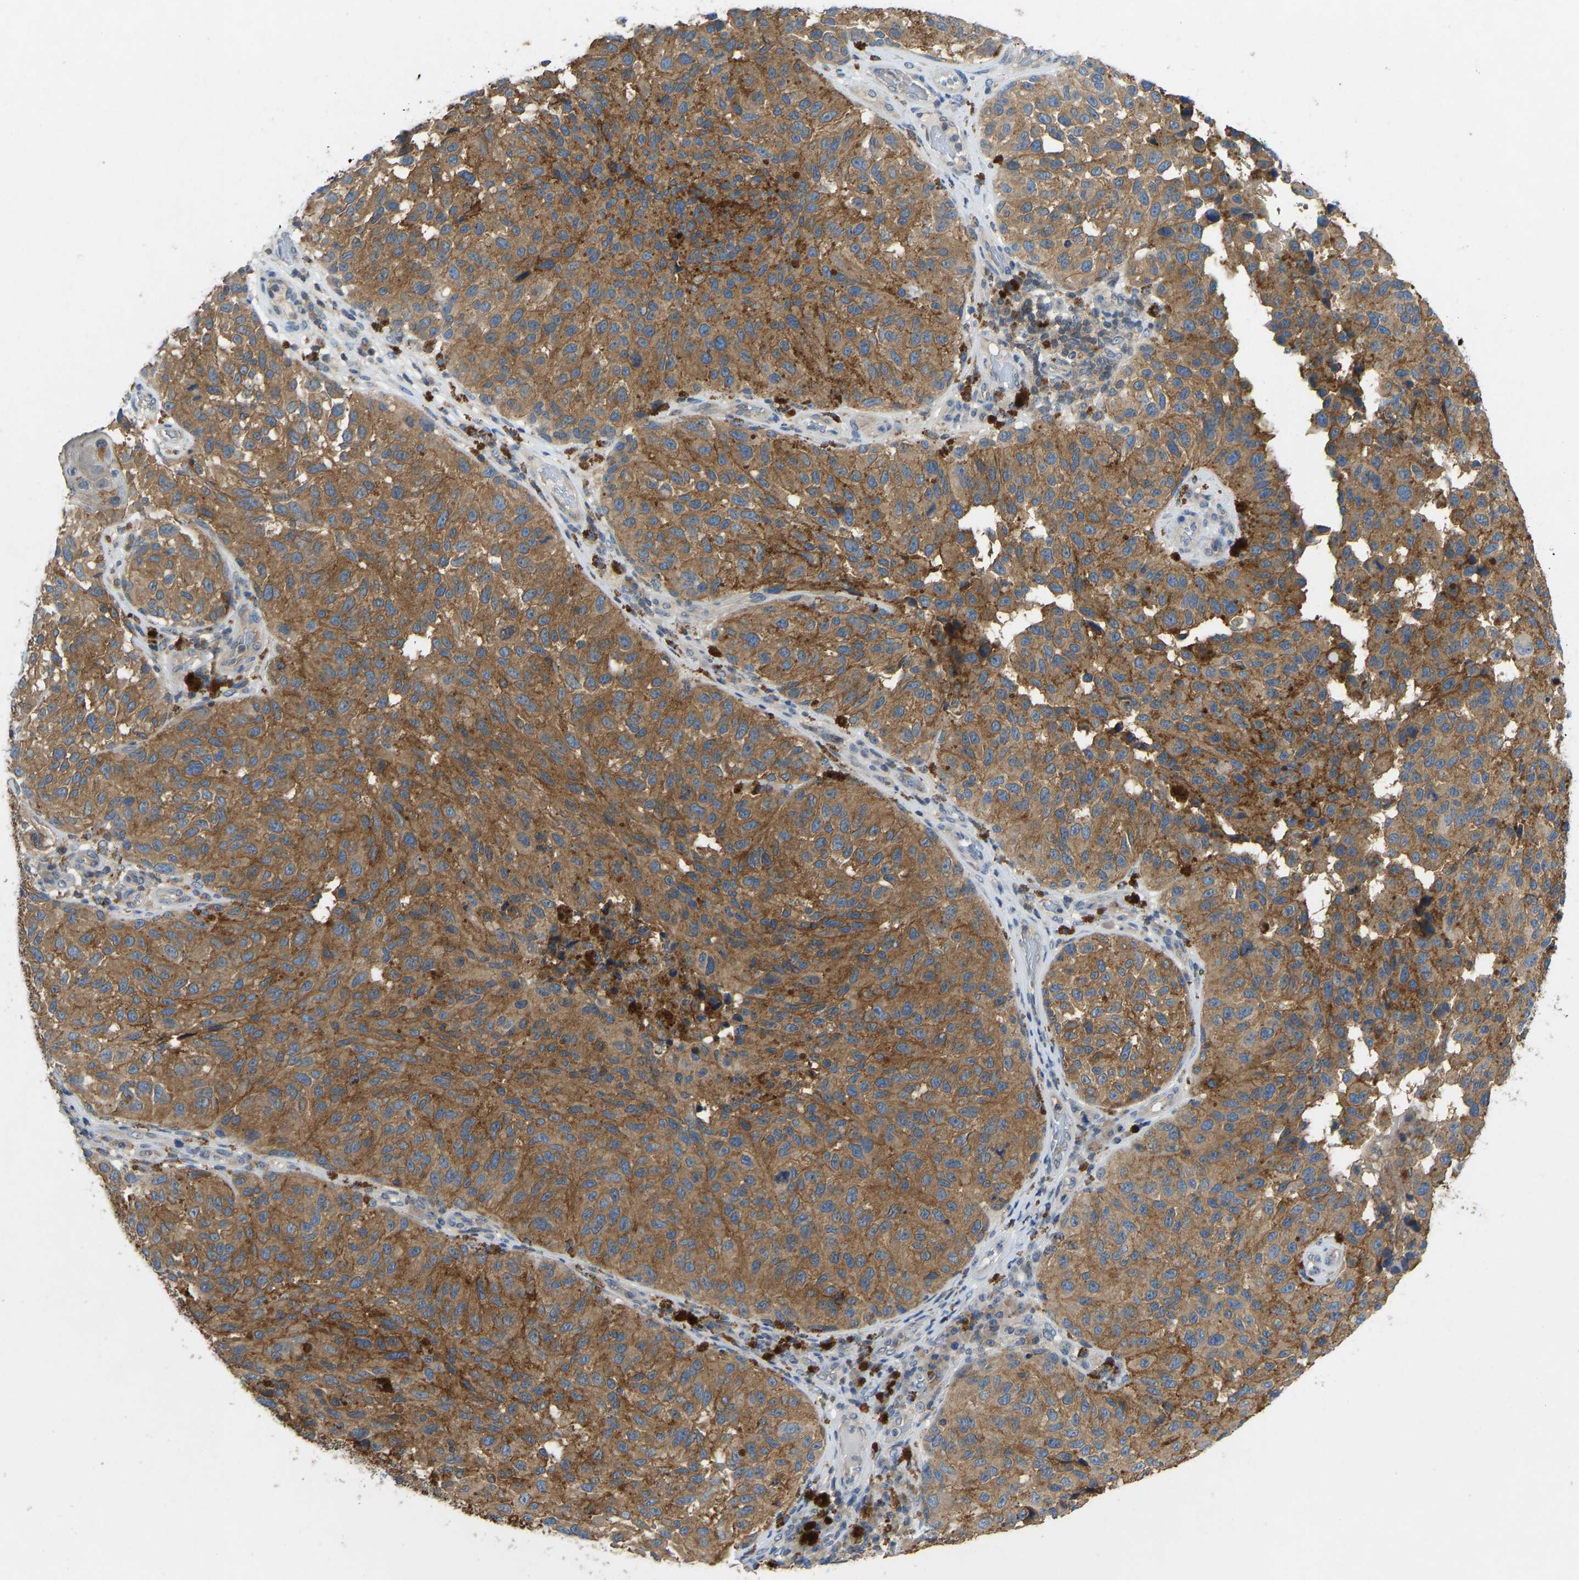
{"staining": {"intensity": "moderate", "quantity": ">75%", "location": "cytoplasmic/membranous"}, "tissue": "melanoma", "cell_type": "Tumor cells", "image_type": "cancer", "snomed": [{"axis": "morphology", "description": "Malignant melanoma, NOS"}, {"axis": "topography", "description": "Skin"}], "caption": "IHC (DAB (3,3'-diaminobenzidine)) staining of human malignant melanoma displays moderate cytoplasmic/membranous protein expression in approximately >75% of tumor cells.", "gene": "NDRG3", "patient": {"sex": "female", "age": 73}}